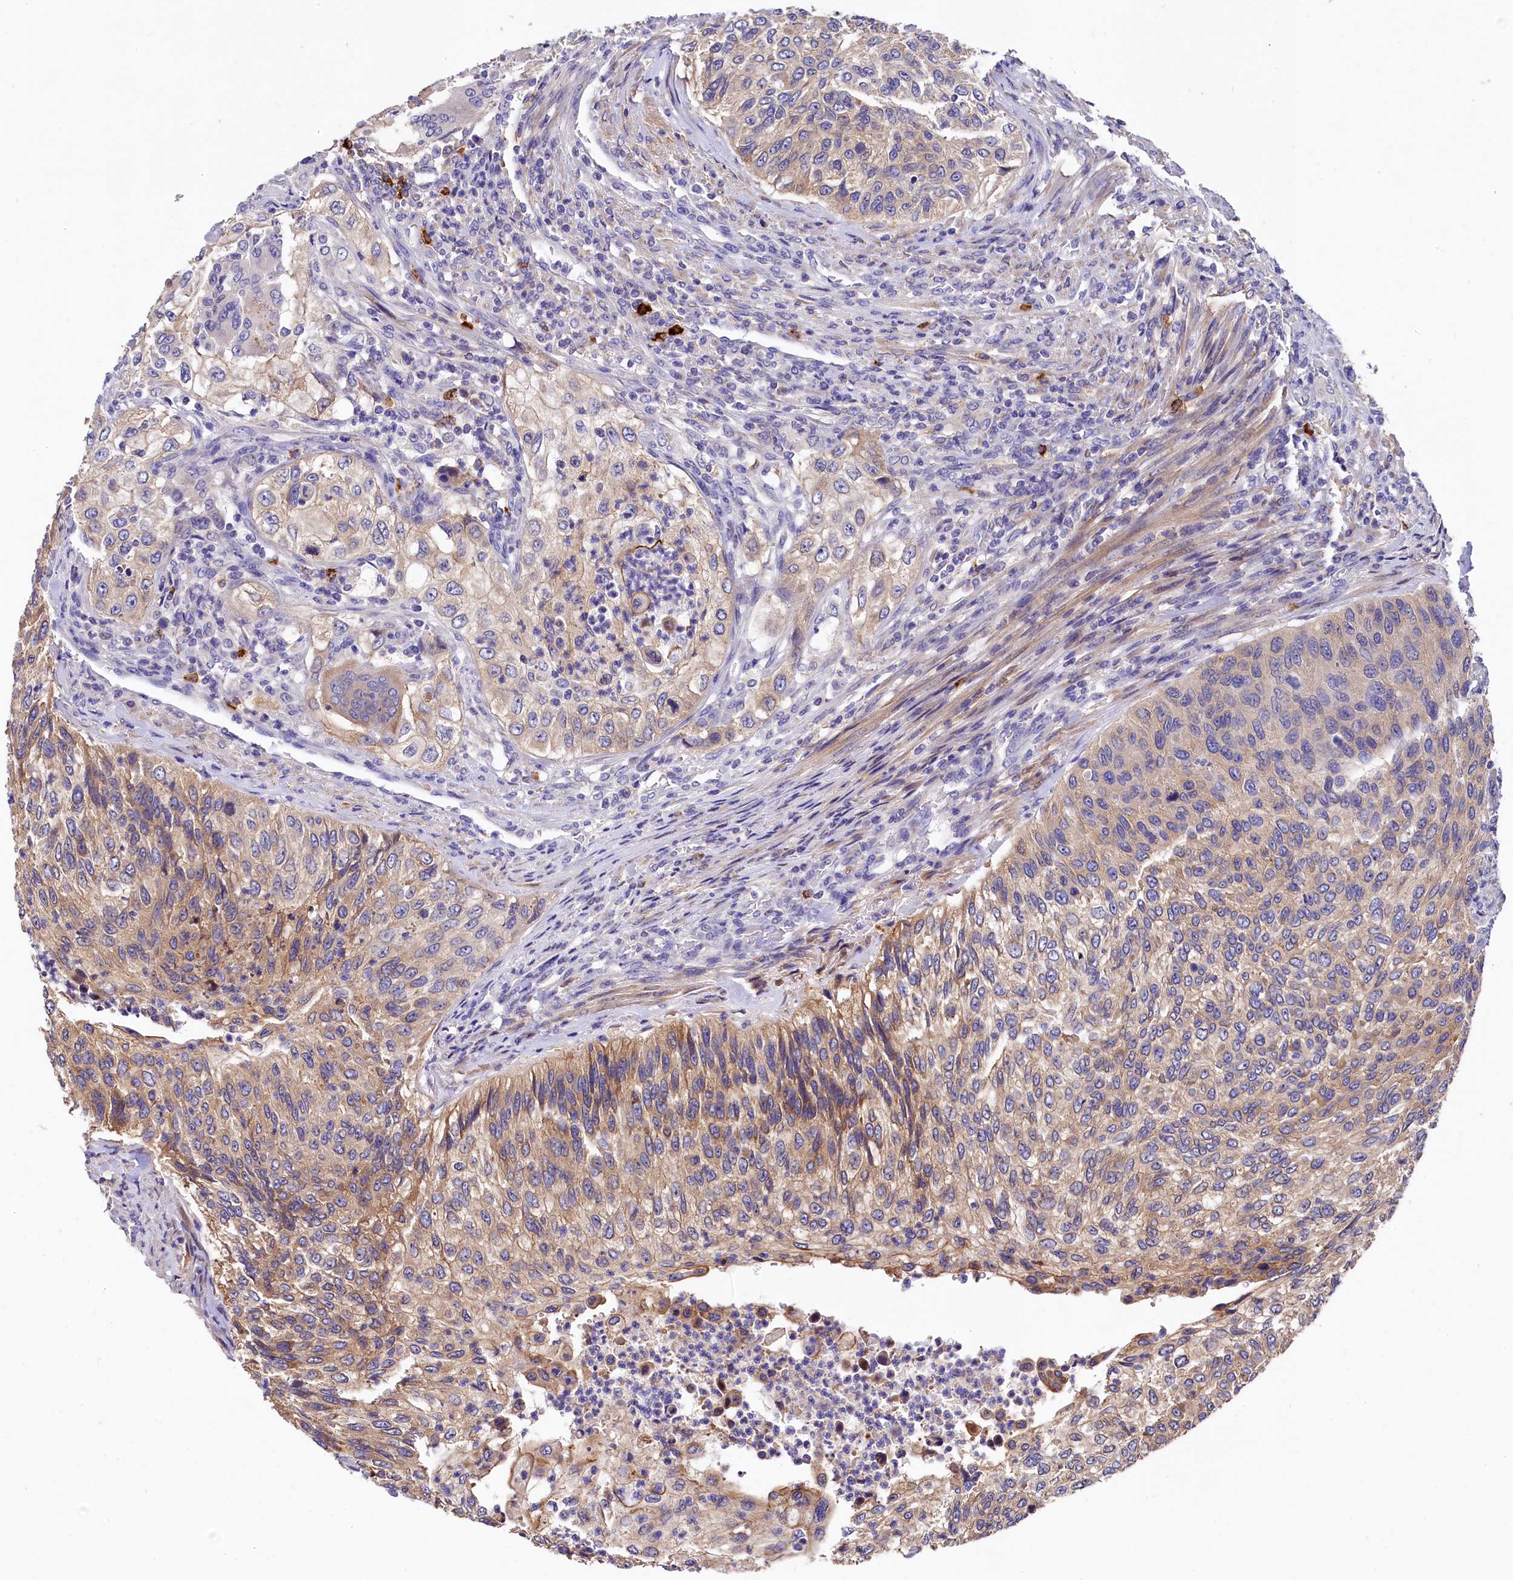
{"staining": {"intensity": "weak", "quantity": ">75%", "location": "cytoplasmic/membranous"}, "tissue": "urothelial cancer", "cell_type": "Tumor cells", "image_type": "cancer", "snomed": [{"axis": "morphology", "description": "Urothelial carcinoma, High grade"}, {"axis": "topography", "description": "Urinary bladder"}], "caption": "Urothelial cancer stained with a brown dye reveals weak cytoplasmic/membranous positive expression in about >75% of tumor cells.", "gene": "EPS8L2", "patient": {"sex": "female", "age": 60}}